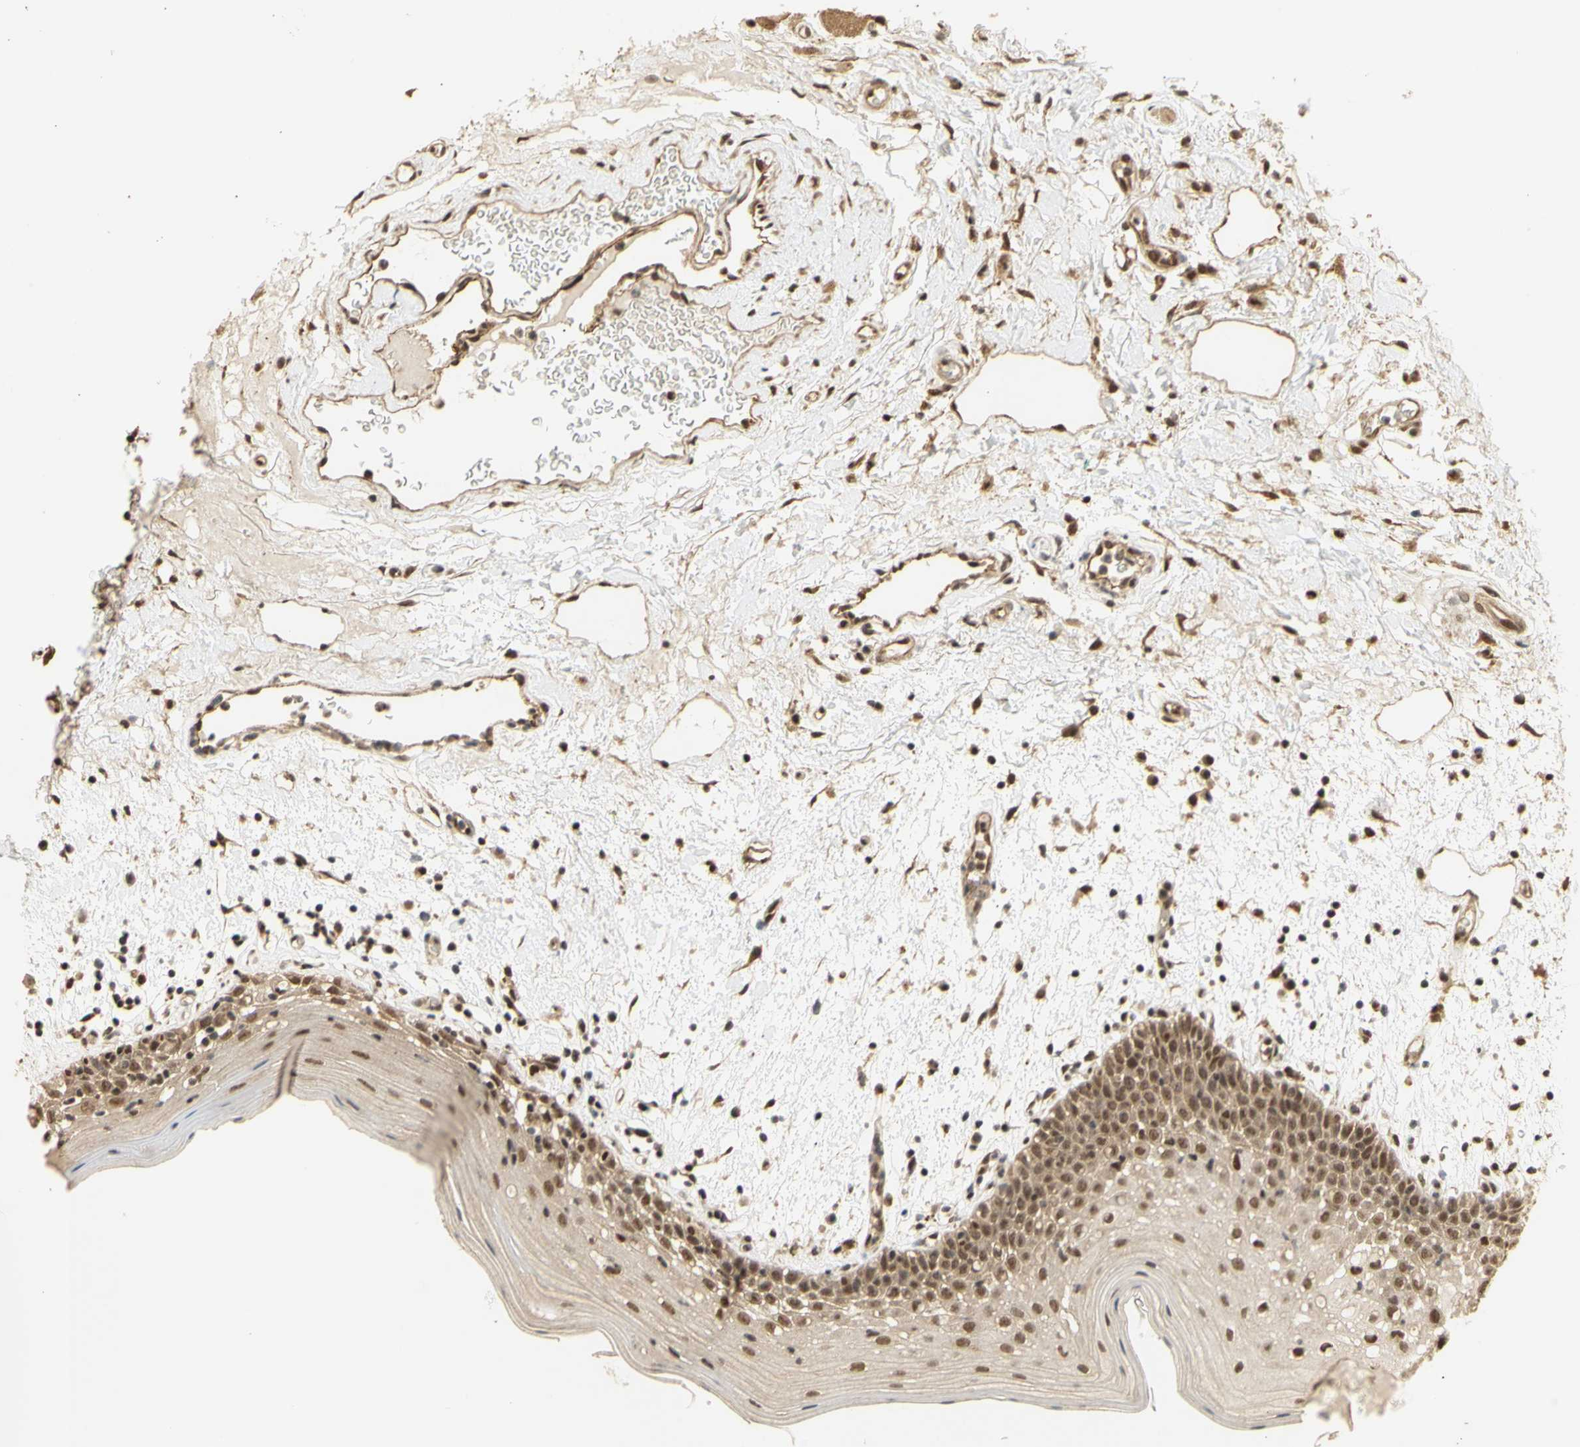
{"staining": {"intensity": "moderate", "quantity": ">75%", "location": "cytoplasmic/membranous,nuclear"}, "tissue": "oral mucosa", "cell_type": "Squamous epithelial cells", "image_type": "normal", "snomed": [{"axis": "morphology", "description": "Normal tissue, NOS"}, {"axis": "morphology", "description": "Squamous cell carcinoma, NOS"}, {"axis": "topography", "description": "Skeletal muscle"}, {"axis": "topography", "description": "Oral tissue"}], "caption": "Immunohistochemical staining of unremarkable human oral mucosa shows medium levels of moderate cytoplasmic/membranous,nuclear positivity in approximately >75% of squamous epithelial cells. (Brightfield microscopy of DAB IHC at high magnification).", "gene": "GTF2E2", "patient": {"sex": "male", "age": 71}}